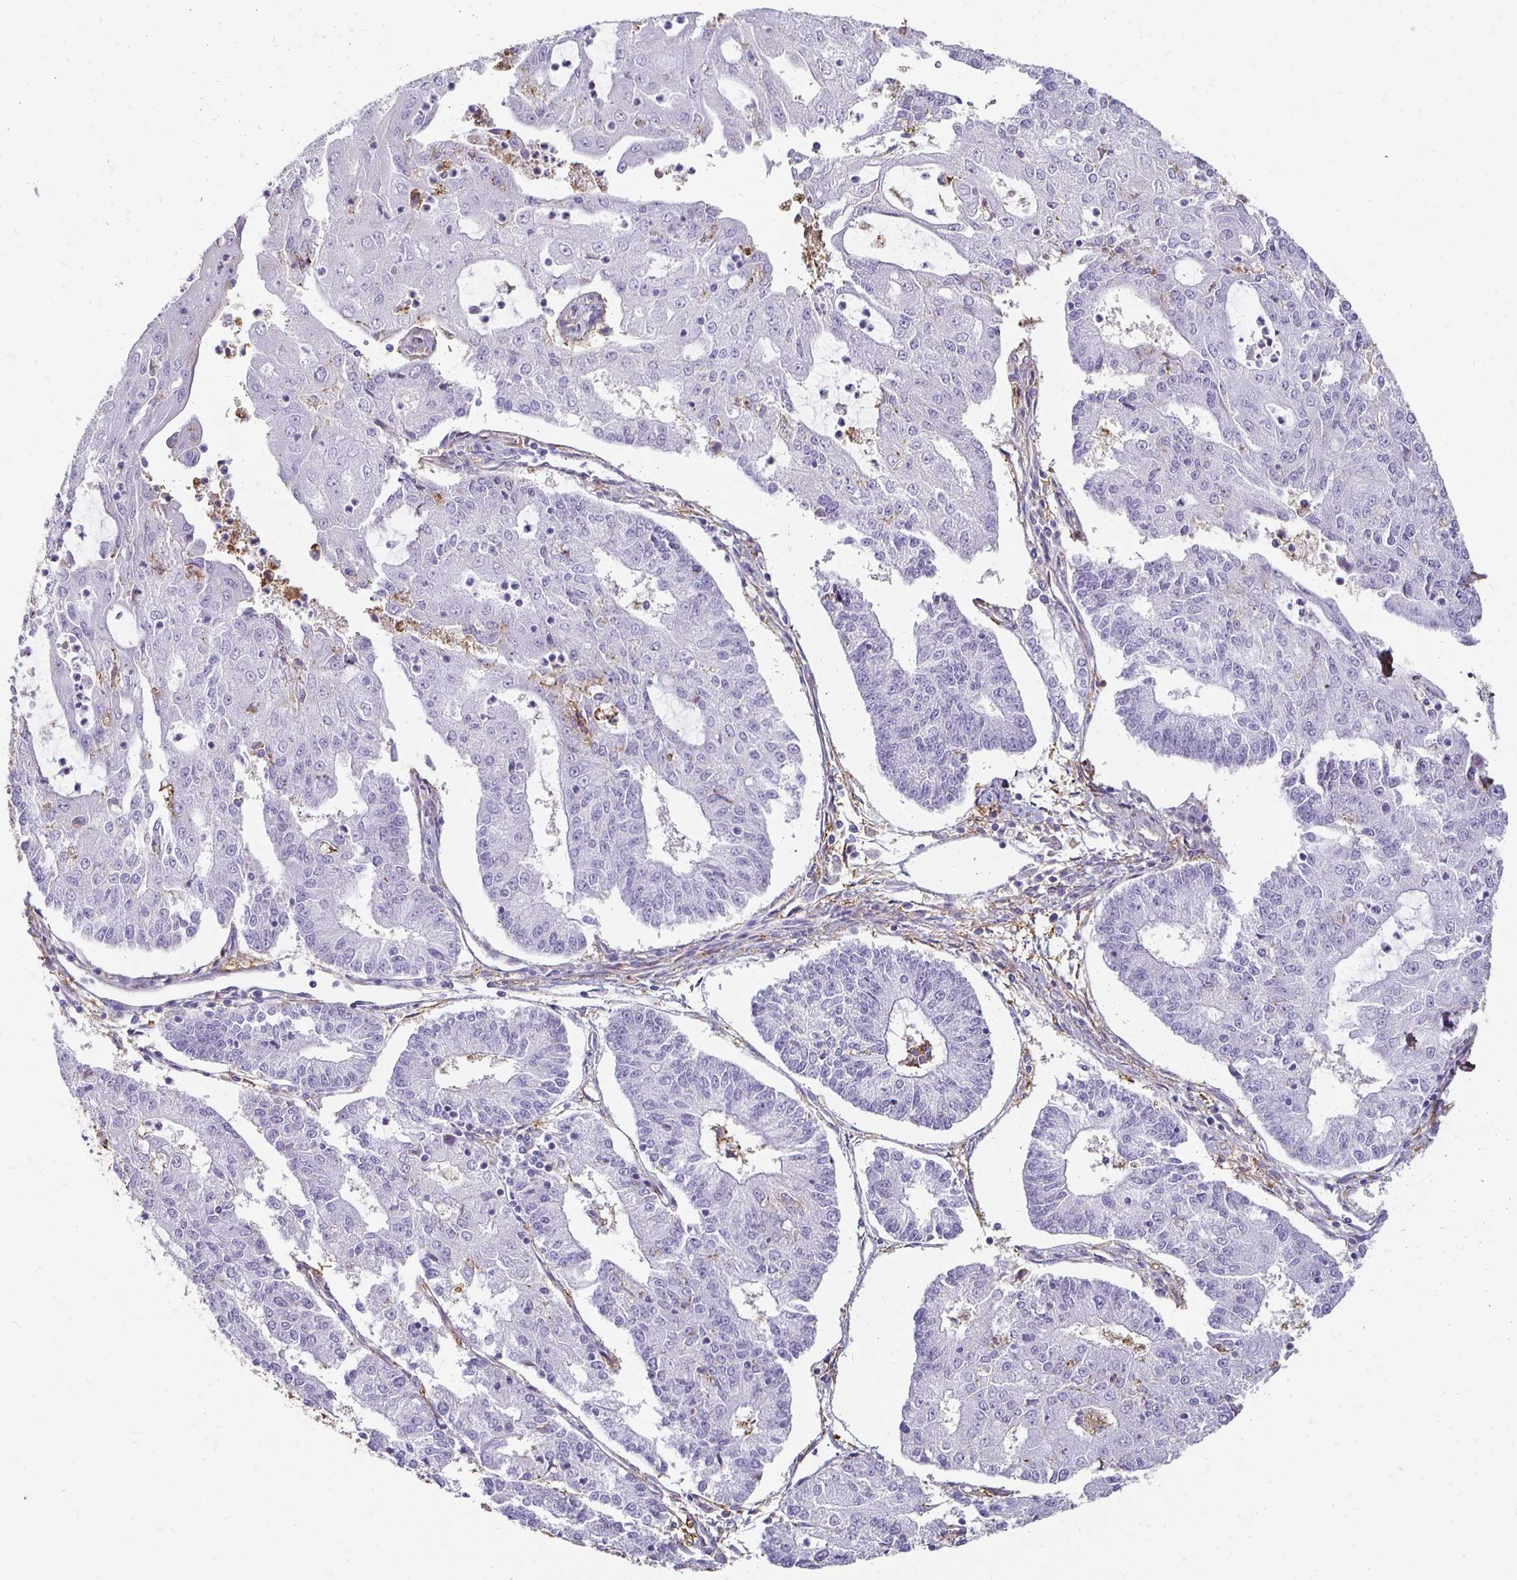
{"staining": {"intensity": "negative", "quantity": "none", "location": "none"}, "tissue": "endometrial cancer", "cell_type": "Tumor cells", "image_type": "cancer", "snomed": [{"axis": "morphology", "description": "Adenocarcinoma, NOS"}, {"axis": "topography", "description": "Endometrium"}], "caption": "Histopathology image shows no significant protein positivity in tumor cells of adenocarcinoma (endometrial).", "gene": "TAS1R3", "patient": {"sex": "female", "age": 56}}